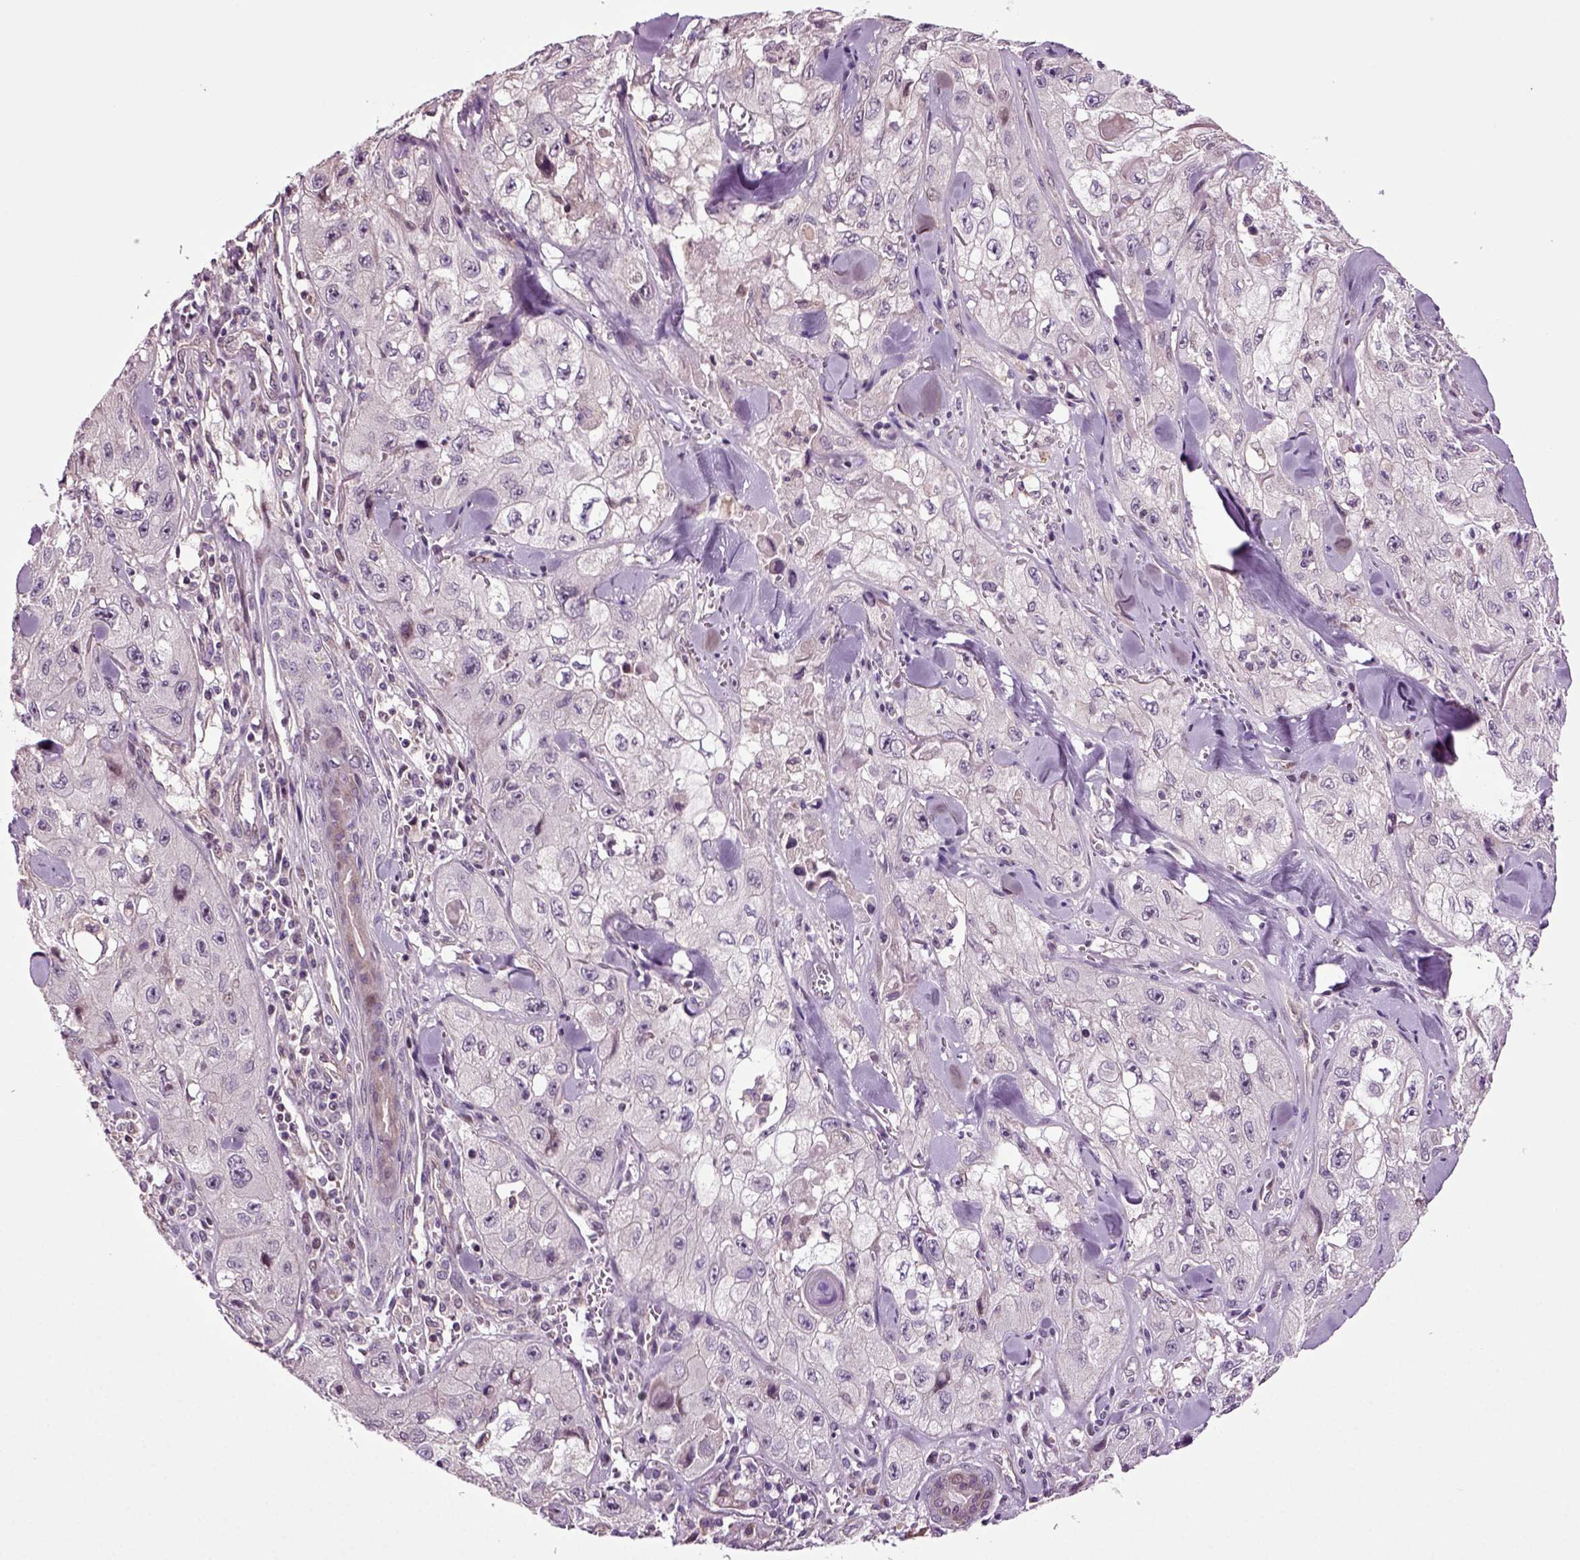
{"staining": {"intensity": "negative", "quantity": "none", "location": "none"}, "tissue": "skin cancer", "cell_type": "Tumor cells", "image_type": "cancer", "snomed": [{"axis": "morphology", "description": "Squamous cell carcinoma, NOS"}, {"axis": "topography", "description": "Skin"}, {"axis": "topography", "description": "Subcutis"}], "caption": "High power microscopy micrograph of an IHC histopathology image of squamous cell carcinoma (skin), revealing no significant positivity in tumor cells.", "gene": "HAGHL", "patient": {"sex": "male", "age": 73}}